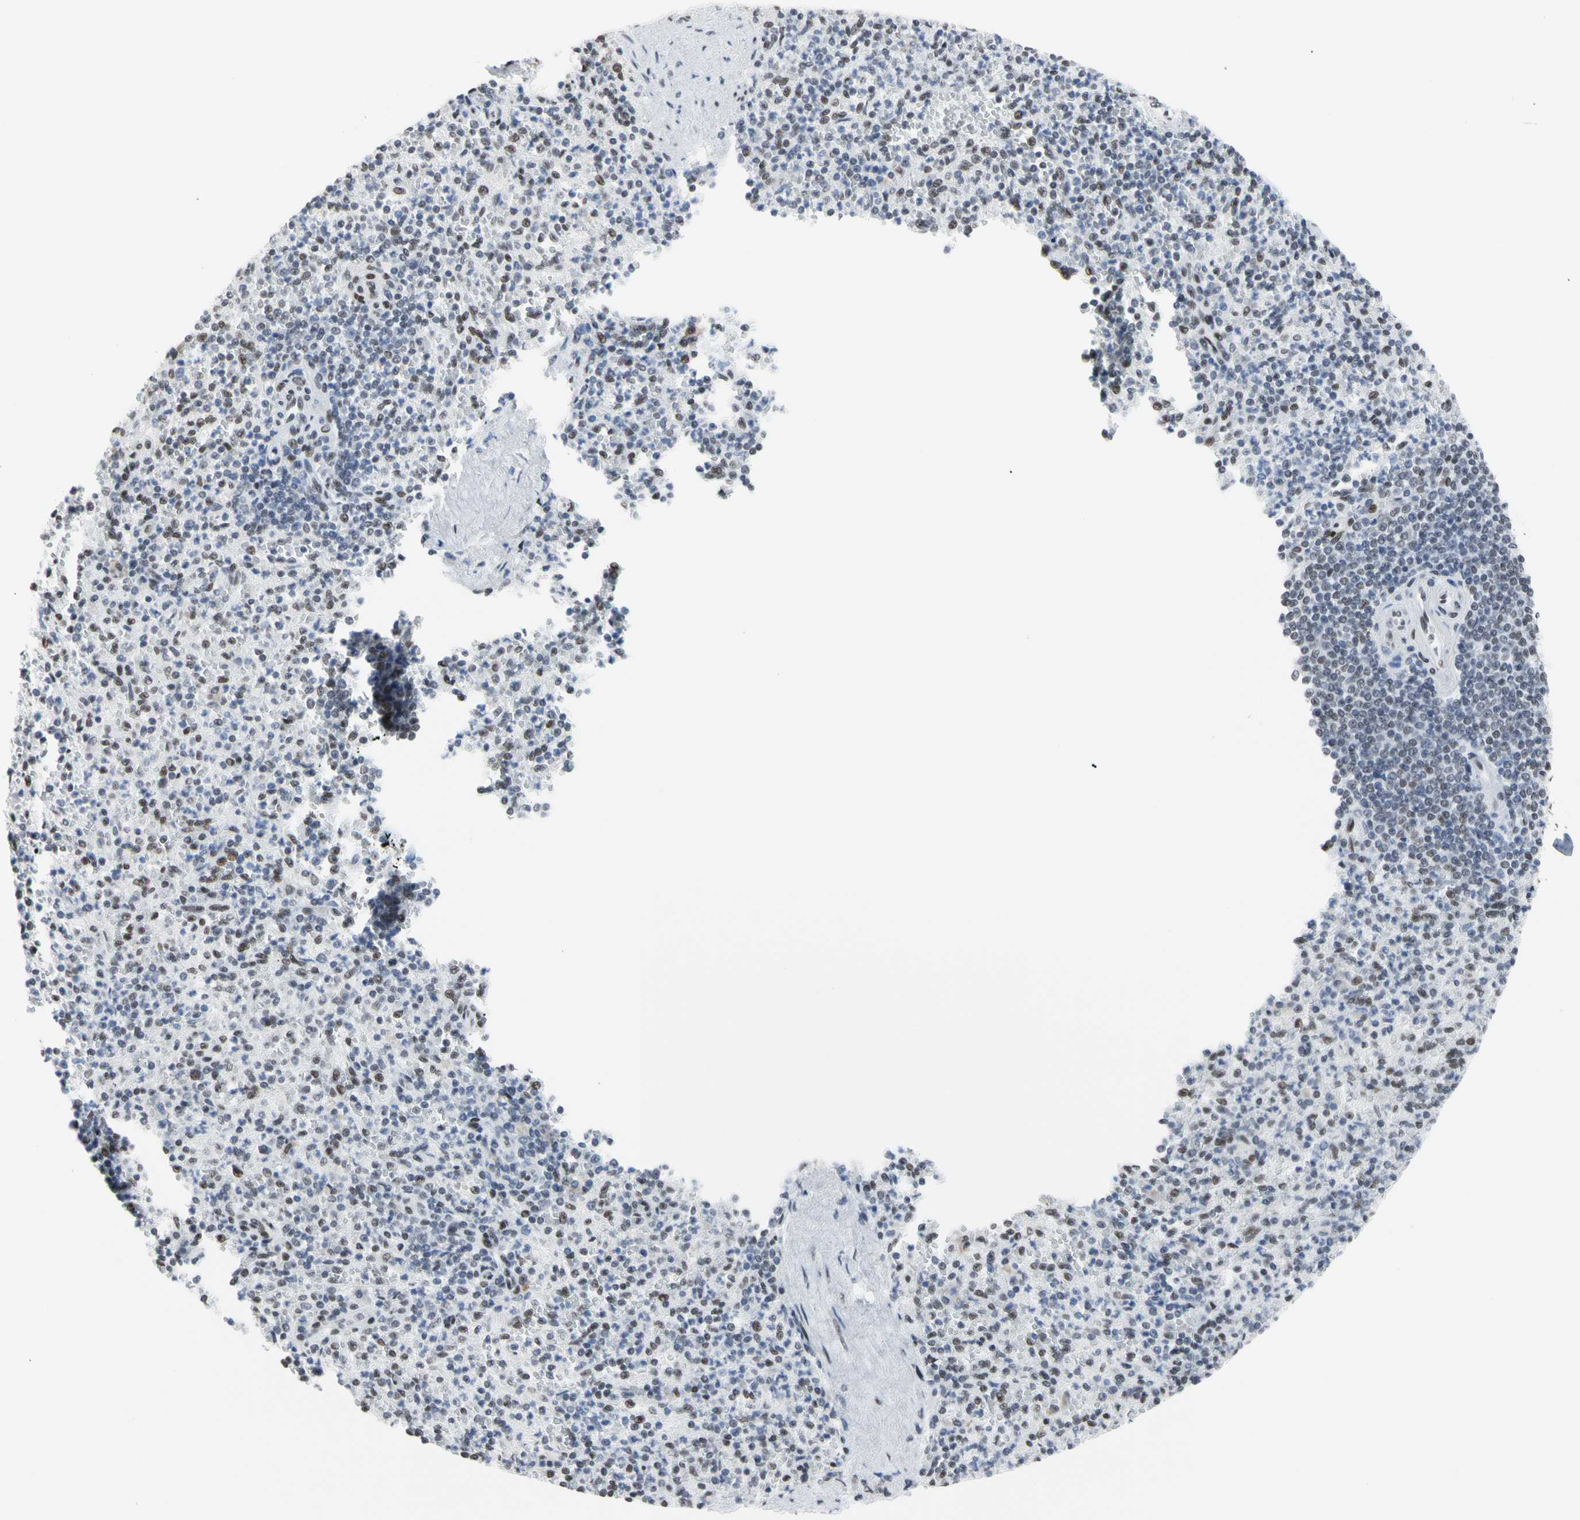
{"staining": {"intensity": "moderate", "quantity": "25%-75%", "location": "nuclear"}, "tissue": "spleen", "cell_type": "Cells in red pulp", "image_type": "normal", "snomed": [{"axis": "morphology", "description": "Normal tissue, NOS"}, {"axis": "topography", "description": "Spleen"}], "caption": "A medium amount of moderate nuclear staining is appreciated in about 25%-75% of cells in red pulp in unremarkable spleen. The staining was performed using DAB (3,3'-diaminobenzidine), with brown indicating positive protein expression. Nuclei are stained blue with hematoxylin.", "gene": "FAM98B", "patient": {"sex": "female", "age": 74}}